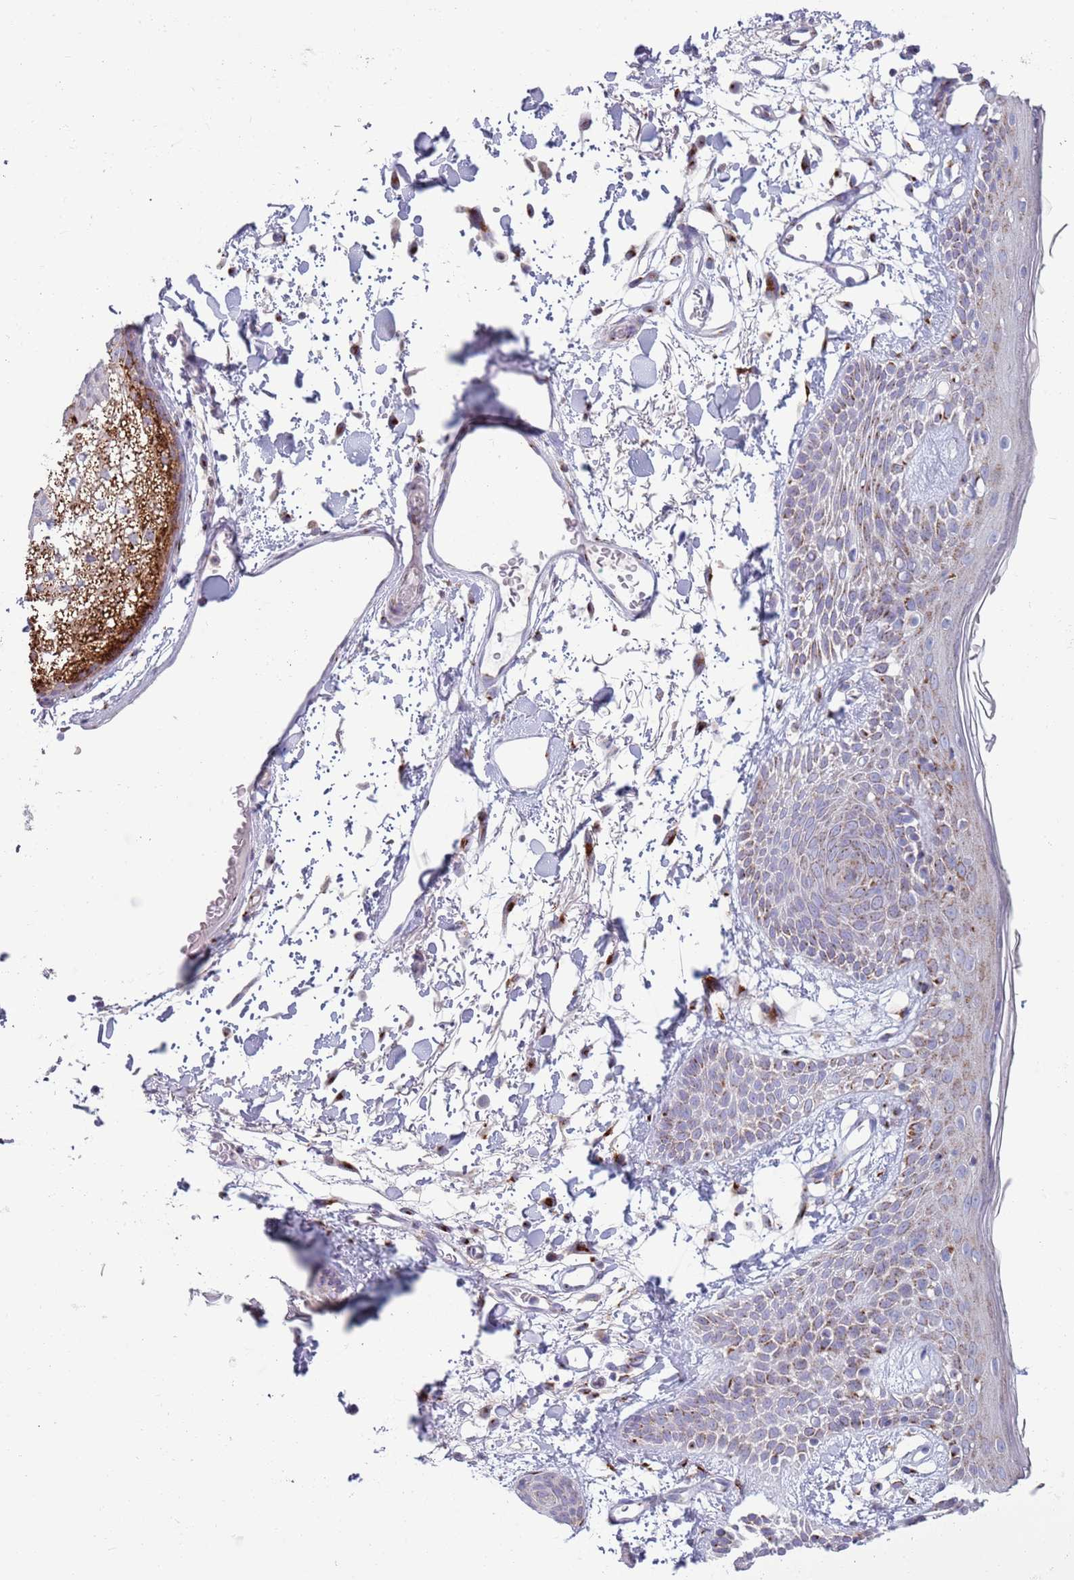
{"staining": {"intensity": "weak", "quantity": ">75%", "location": "cytoplasmic/membranous"}, "tissue": "skin", "cell_type": "Fibroblasts", "image_type": "normal", "snomed": [{"axis": "morphology", "description": "Normal tissue, NOS"}, {"axis": "topography", "description": "Skin"}], "caption": "Weak cytoplasmic/membranous expression is appreciated in about >75% of fibroblasts in benign skin. The staining was performed using DAB to visualize the protein expression in brown, while the nuclei were stained in blue with hematoxylin (Magnification: 20x).", "gene": "ACSBG1", "patient": {"sex": "male", "age": 79}}